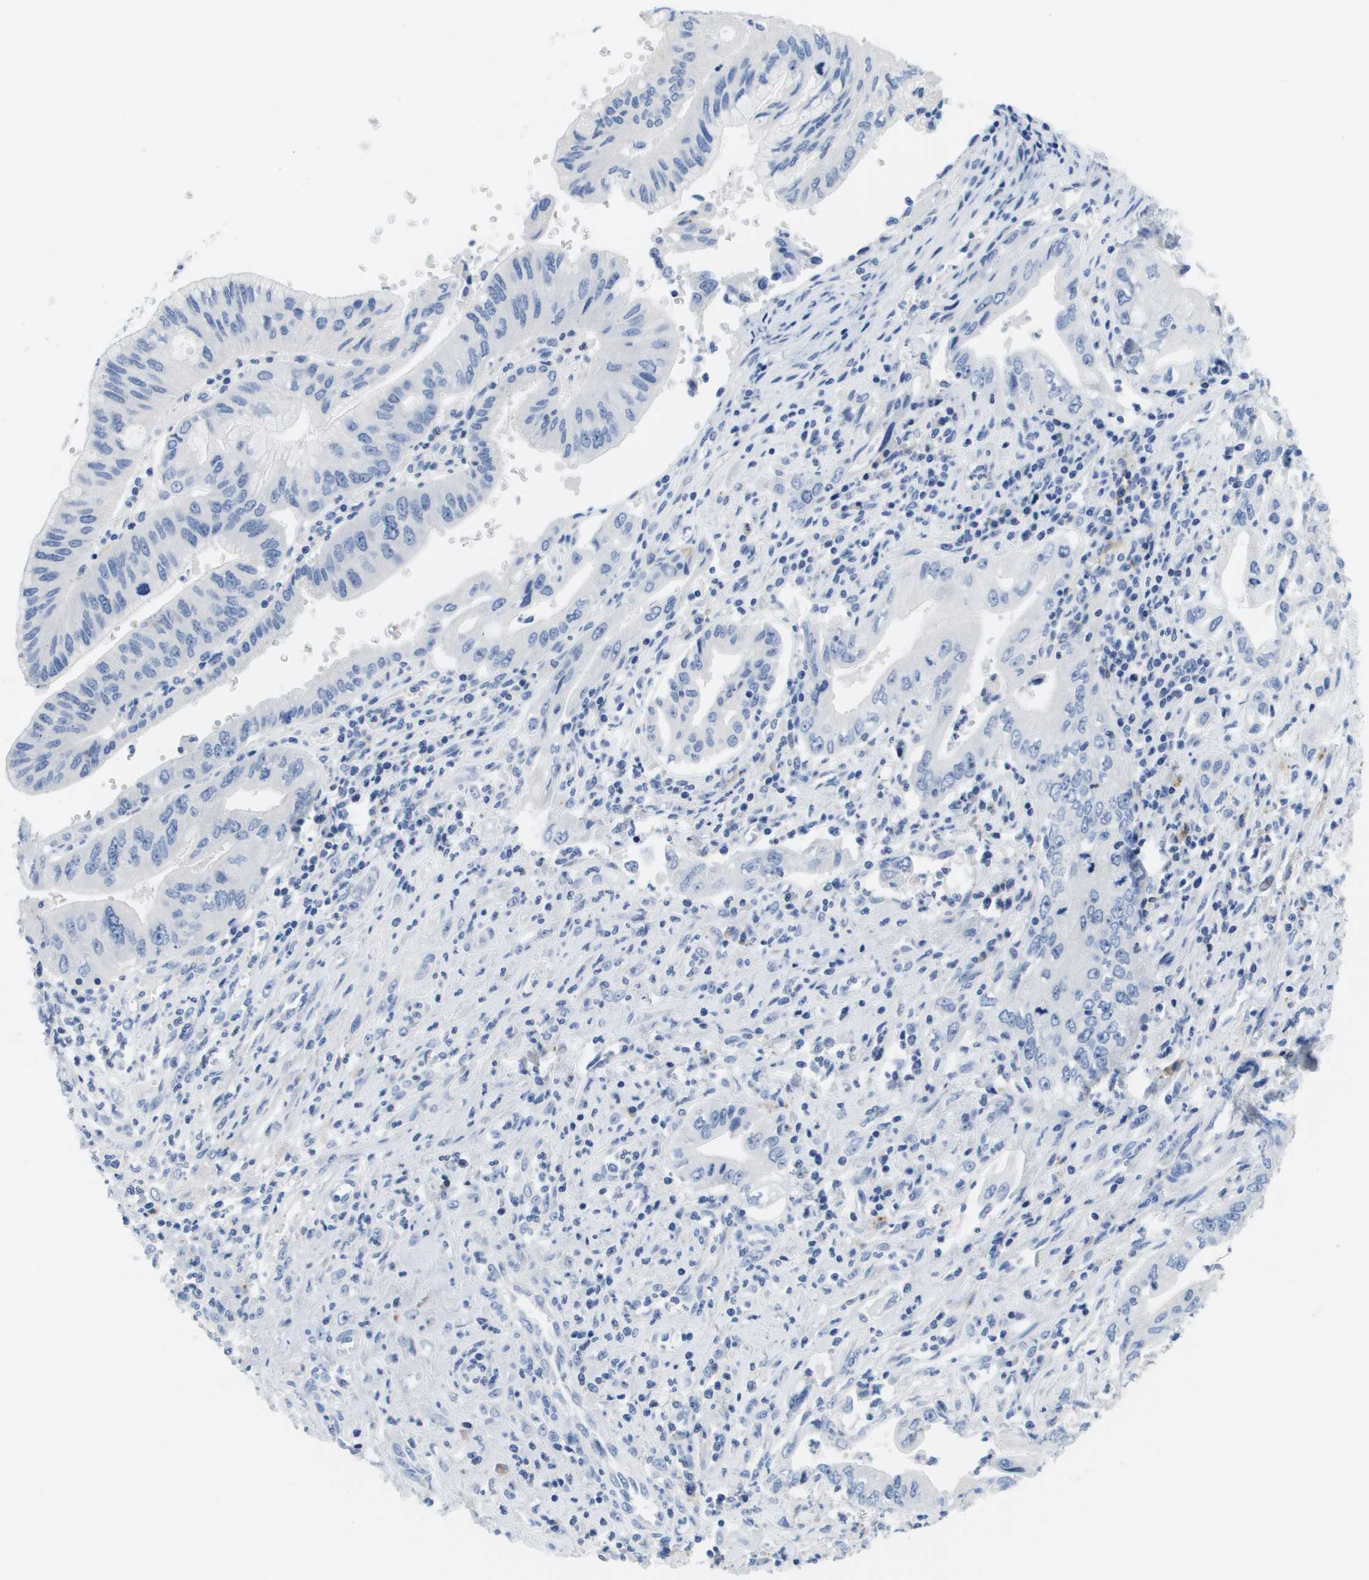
{"staining": {"intensity": "negative", "quantity": "none", "location": "none"}, "tissue": "pancreatic cancer", "cell_type": "Tumor cells", "image_type": "cancer", "snomed": [{"axis": "morphology", "description": "Adenocarcinoma, NOS"}, {"axis": "topography", "description": "Pancreas"}], "caption": "The image demonstrates no staining of tumor cells in pancreatic adenocarcinoma.", "gene": "MS4A1", "patient": {"sex": "female", "age": 73}}